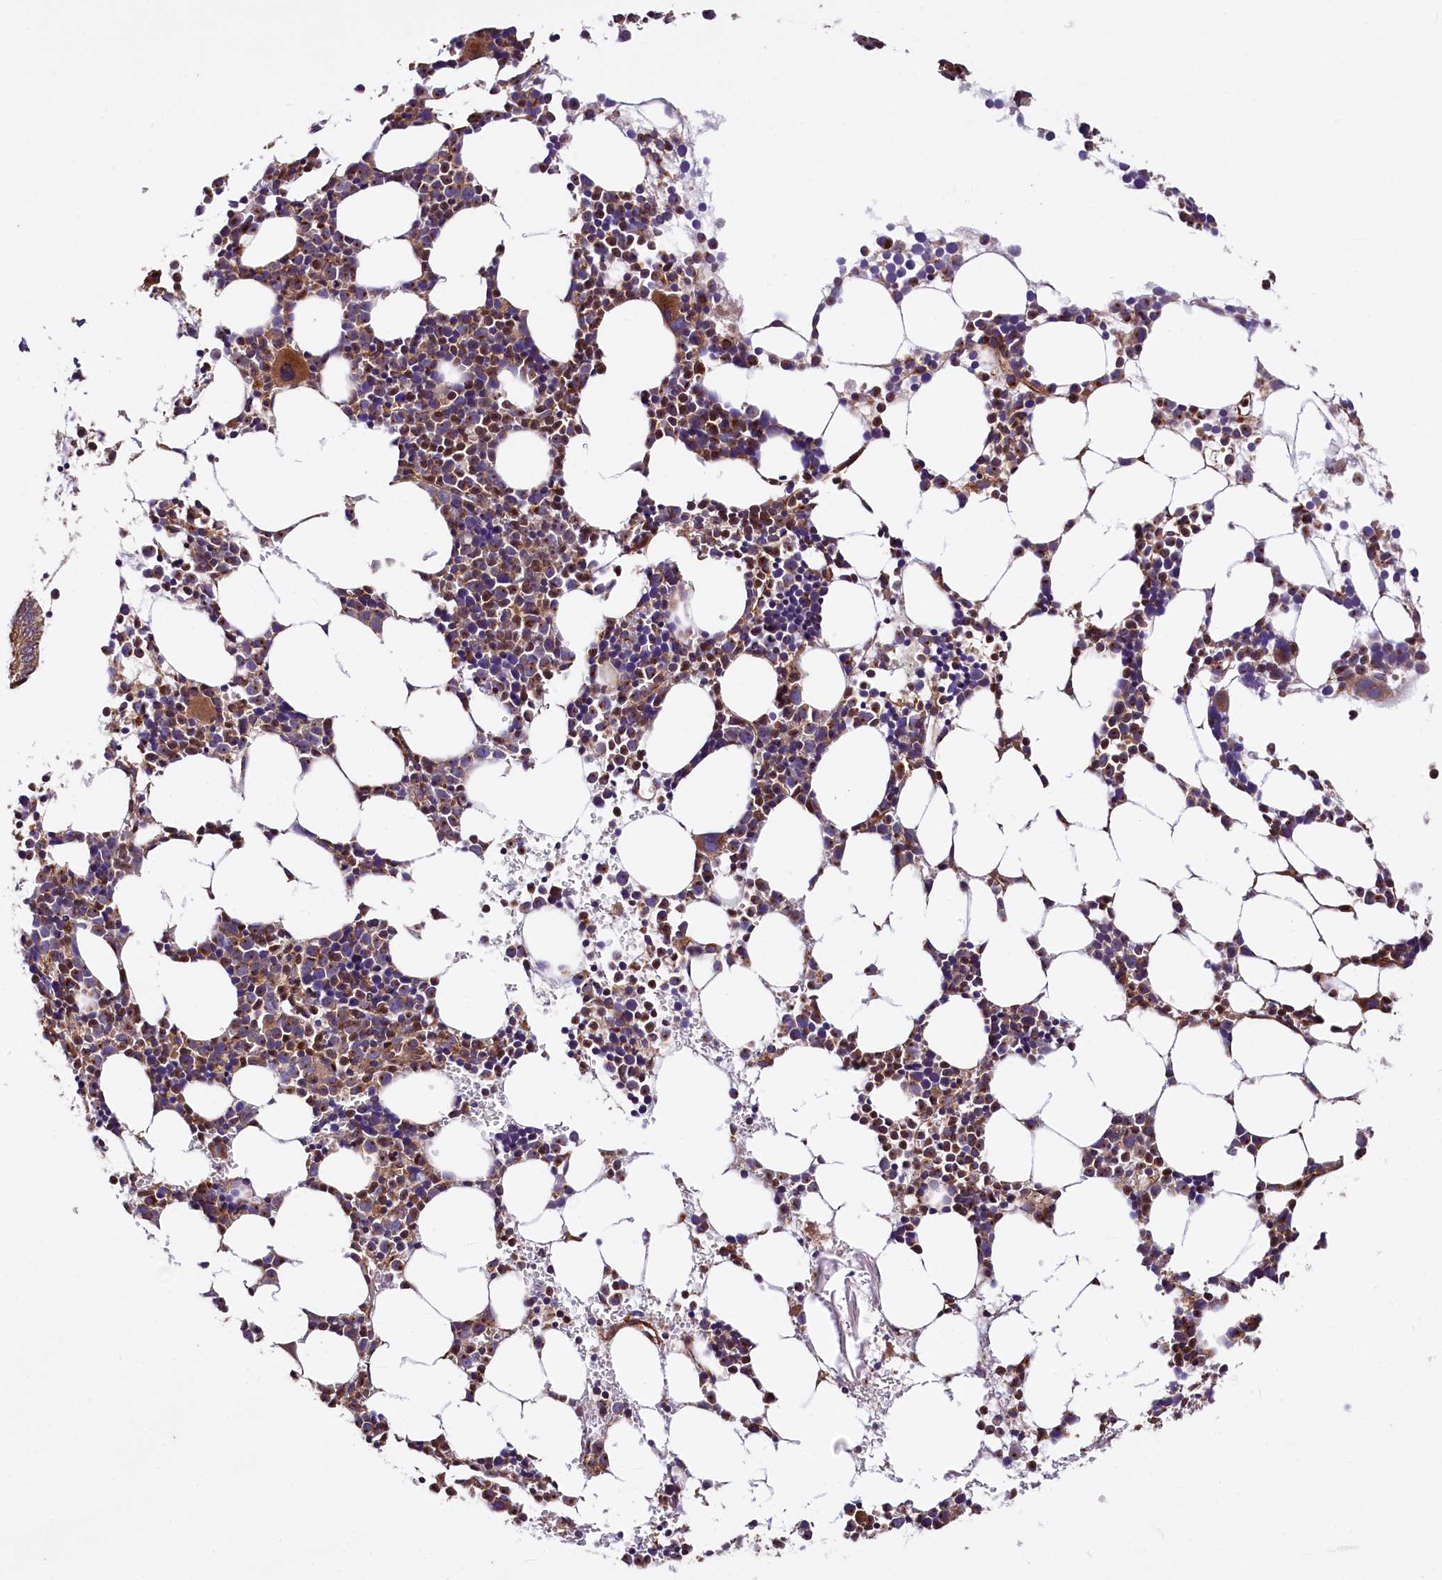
{"staining": {"intensity": "moderate", "quantity": "25%-75%", "location": "cytoplasmic/membranous"}, "tissue": "bone marrow", "cell_type": "Hematopoietic cells", "image_type": "normal", "snomed": [{"axis": "morphology", "description": "Normal tissue, NOS"}, {"axis": "topography", "description": "Bone marrow"}], "caption": "Immunohistochemical staining of normal bone marrow displays moderate cytoplasmic/membranous protein positivity in about 25%-75% of hematopoietic cells. (Brightfield microscopy of DAB IHC at high magnification).", "gene": "CEP295", "patient": {"sex": "female", "age": 89}}